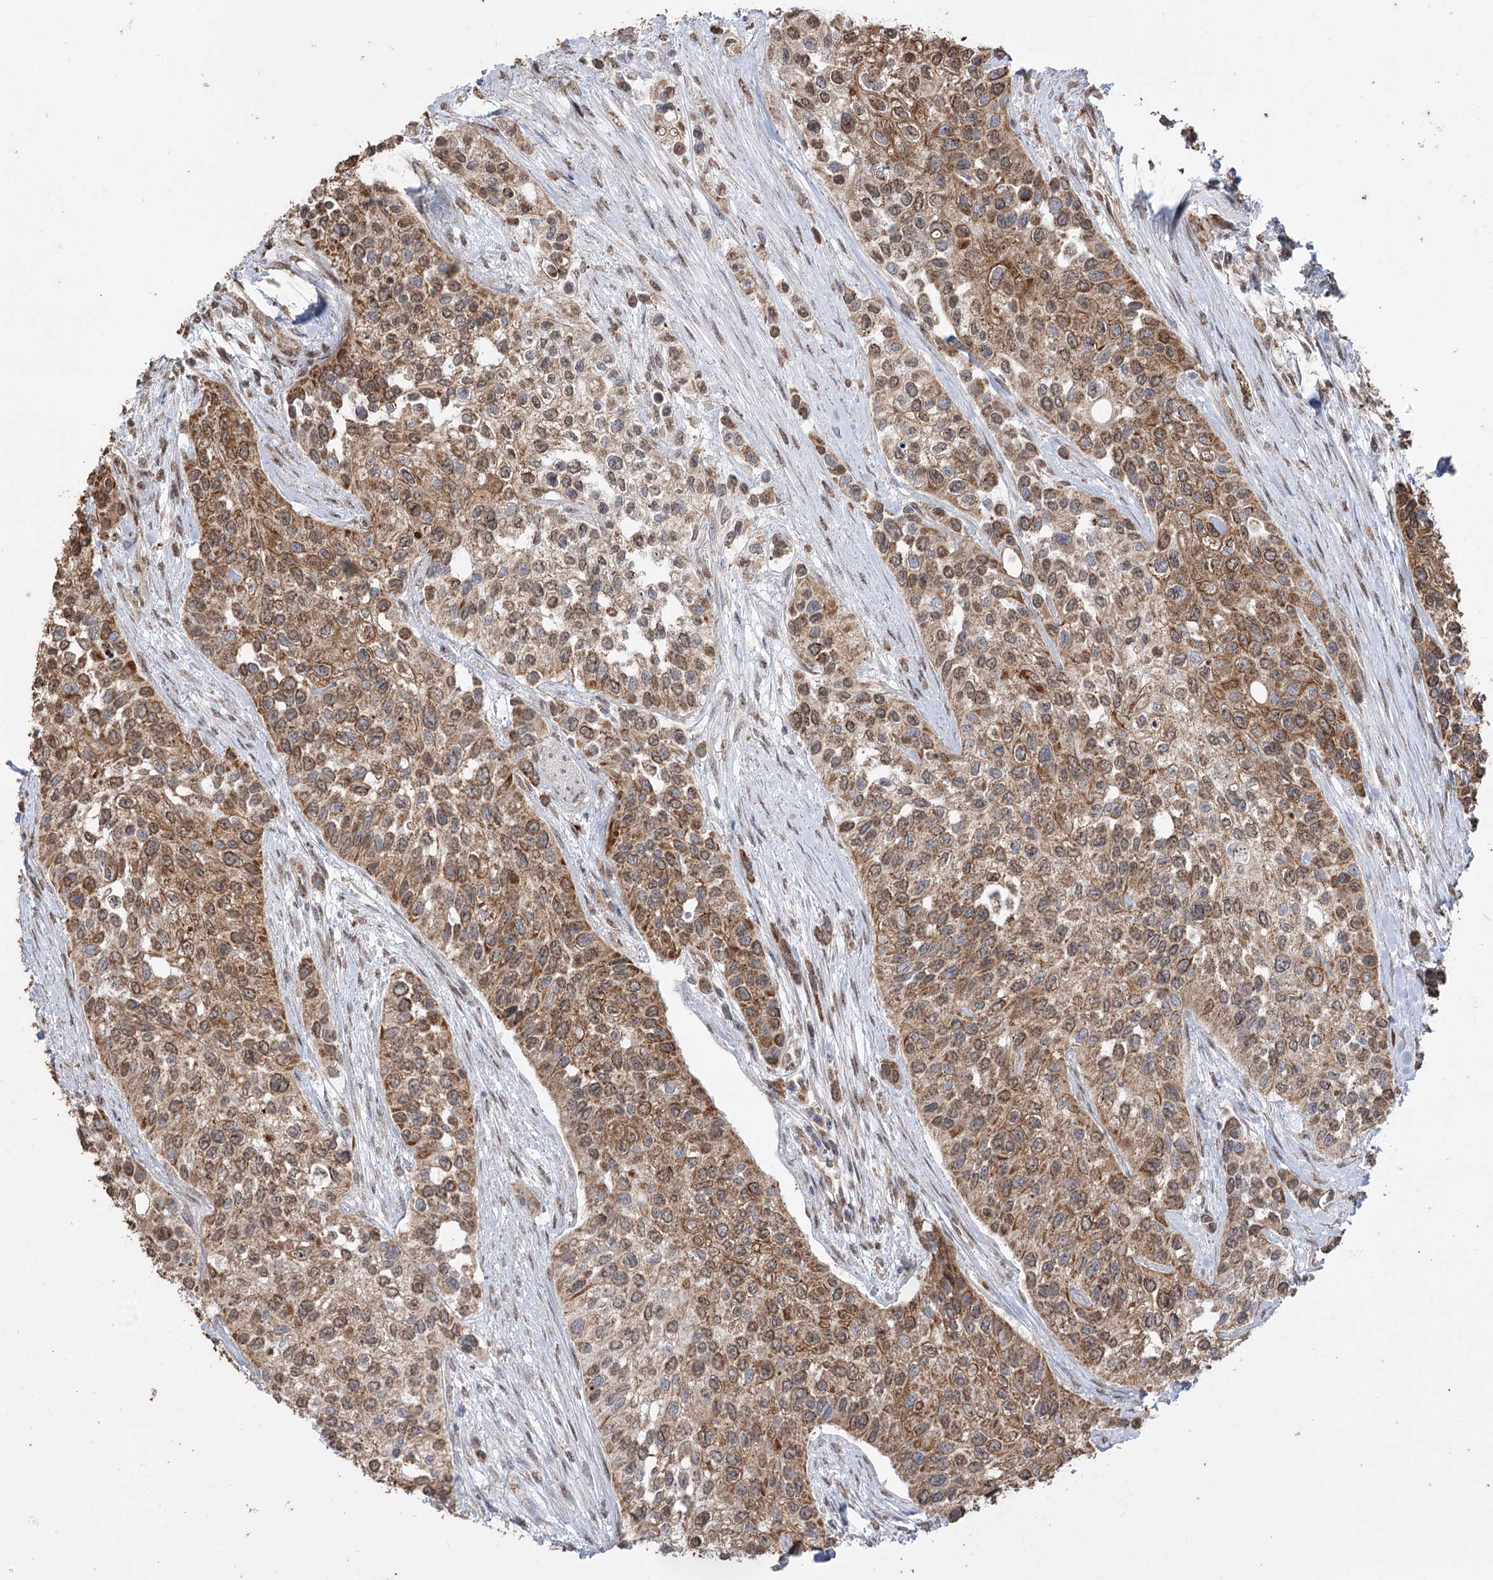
{"staining": {"intensity": "moderate", "quantity": ">75%", "location": "cytoplasmic/membranous,nuclear"}, "tissue": "urothelial cancer", "cell_type": "Tumor cells", "image_type": "cancer", "snomed": [{"axis": "morphology", "description": "Normal tissue, NOS"}, {"axis": "morphology", "description": "Urothelial carcinoma, High grade"}, {"axis": "topography", "description": "Vascular tissue"}, {"axis": "topography", "description": "Urinary bladder"}], "caption": "Human high-grade urothelial carcinoma stained with a protein marker shows moderate staining in tumor cells.", "gene": "ZSCAN23", "patient": {"sex": "female", "age": 56}}